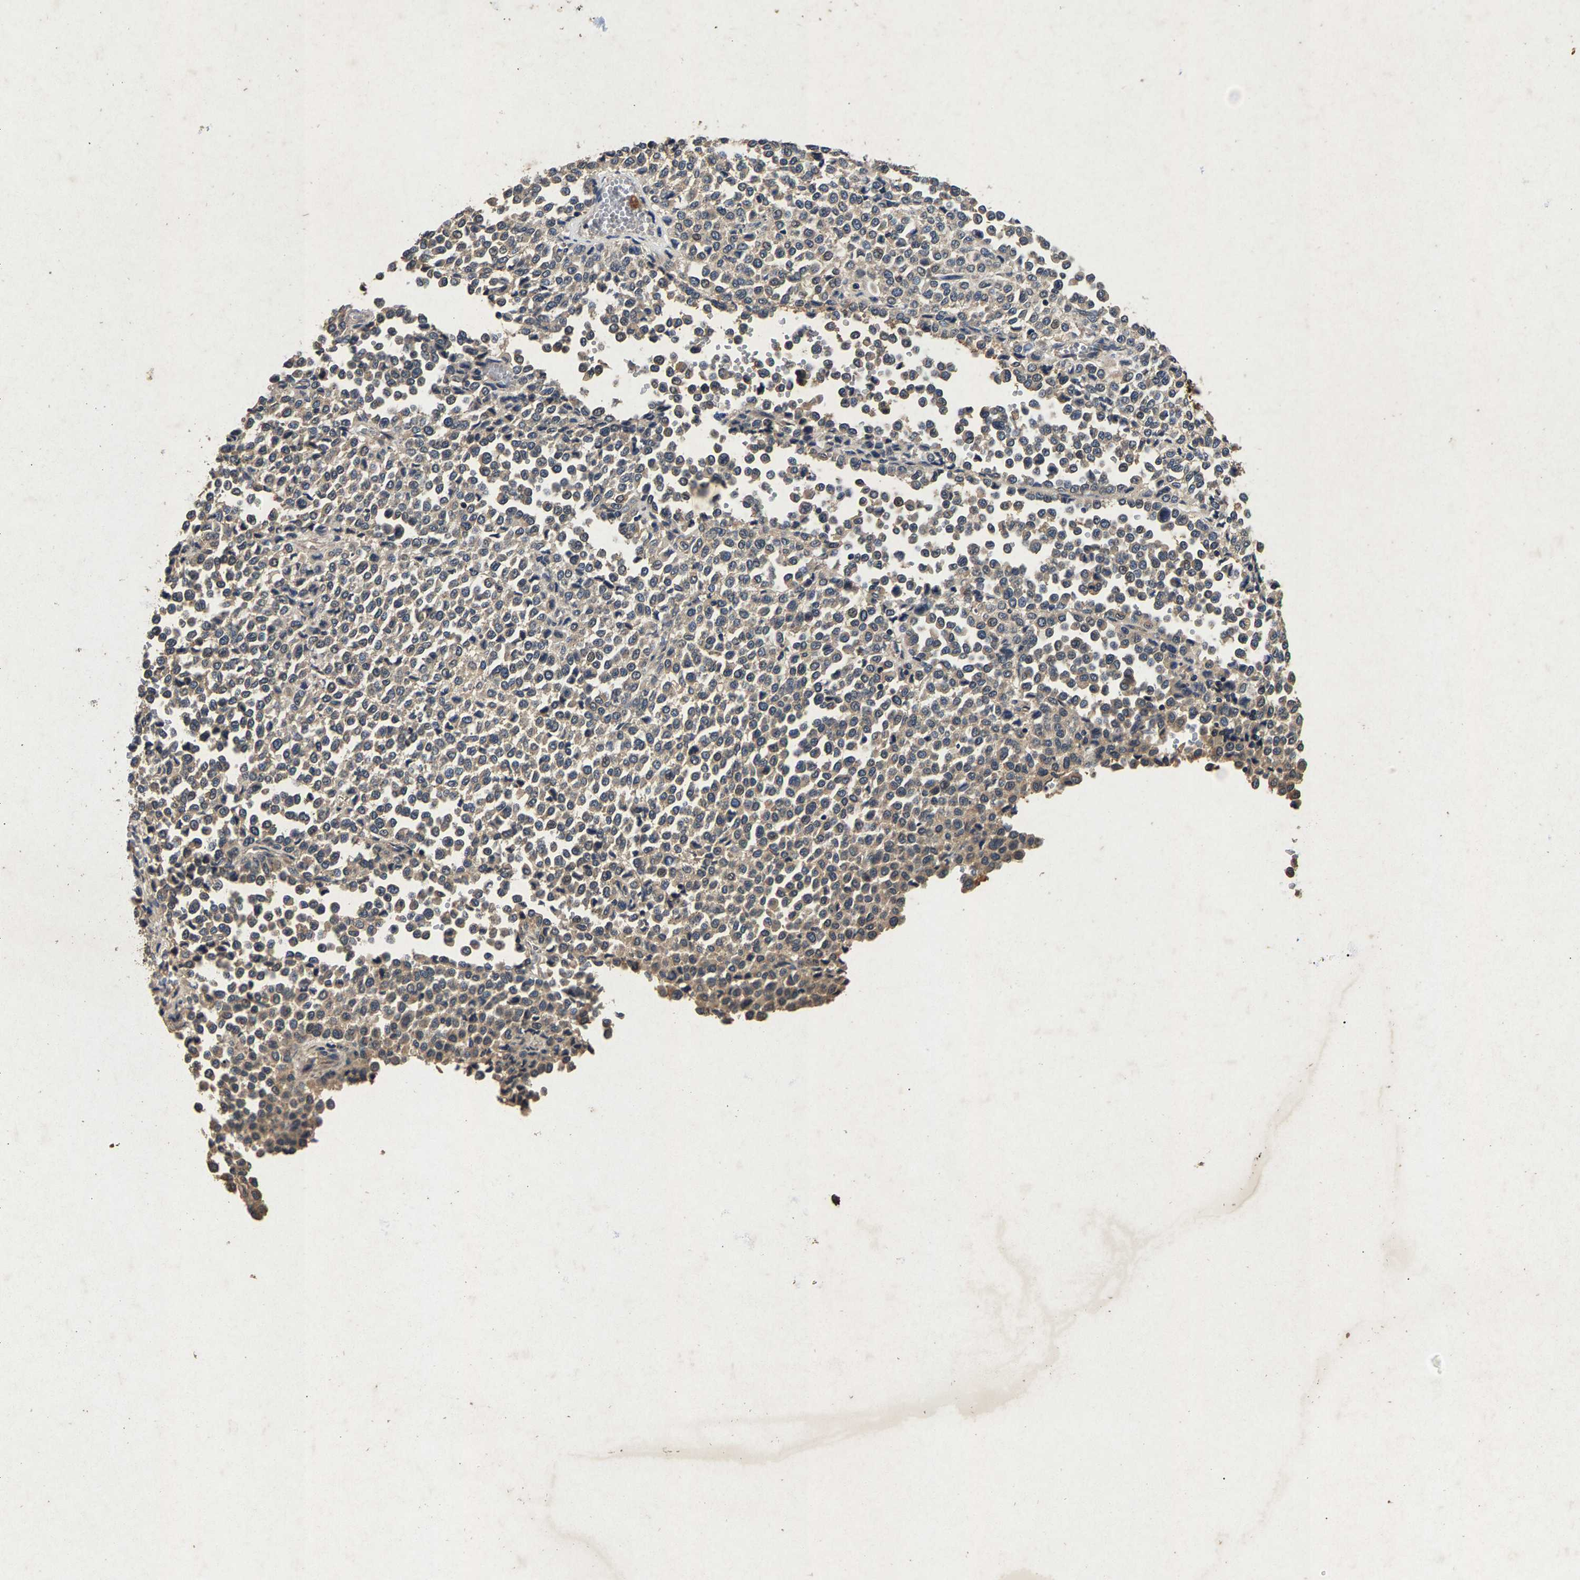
{"staining": {"intensity": "negative", "quantity": "none", "location": "none"}, "tissue": "melanoma", "cell_type": "Tumor cells", "image_type": "cancer", "snomed": [{"axis": "morphology", "description": "Malignant melanoma, Metastatic site"}, {"axis": "topography", "description": "Pancreas"}], "caption": "Immunohistochemistry (IHC) photomicrograph of melanoma stained for a protein (brown), which shows no positivity in tumor cells.", "gene": "PPP1CC", "patient": {"sex": "female", "age": 30}}